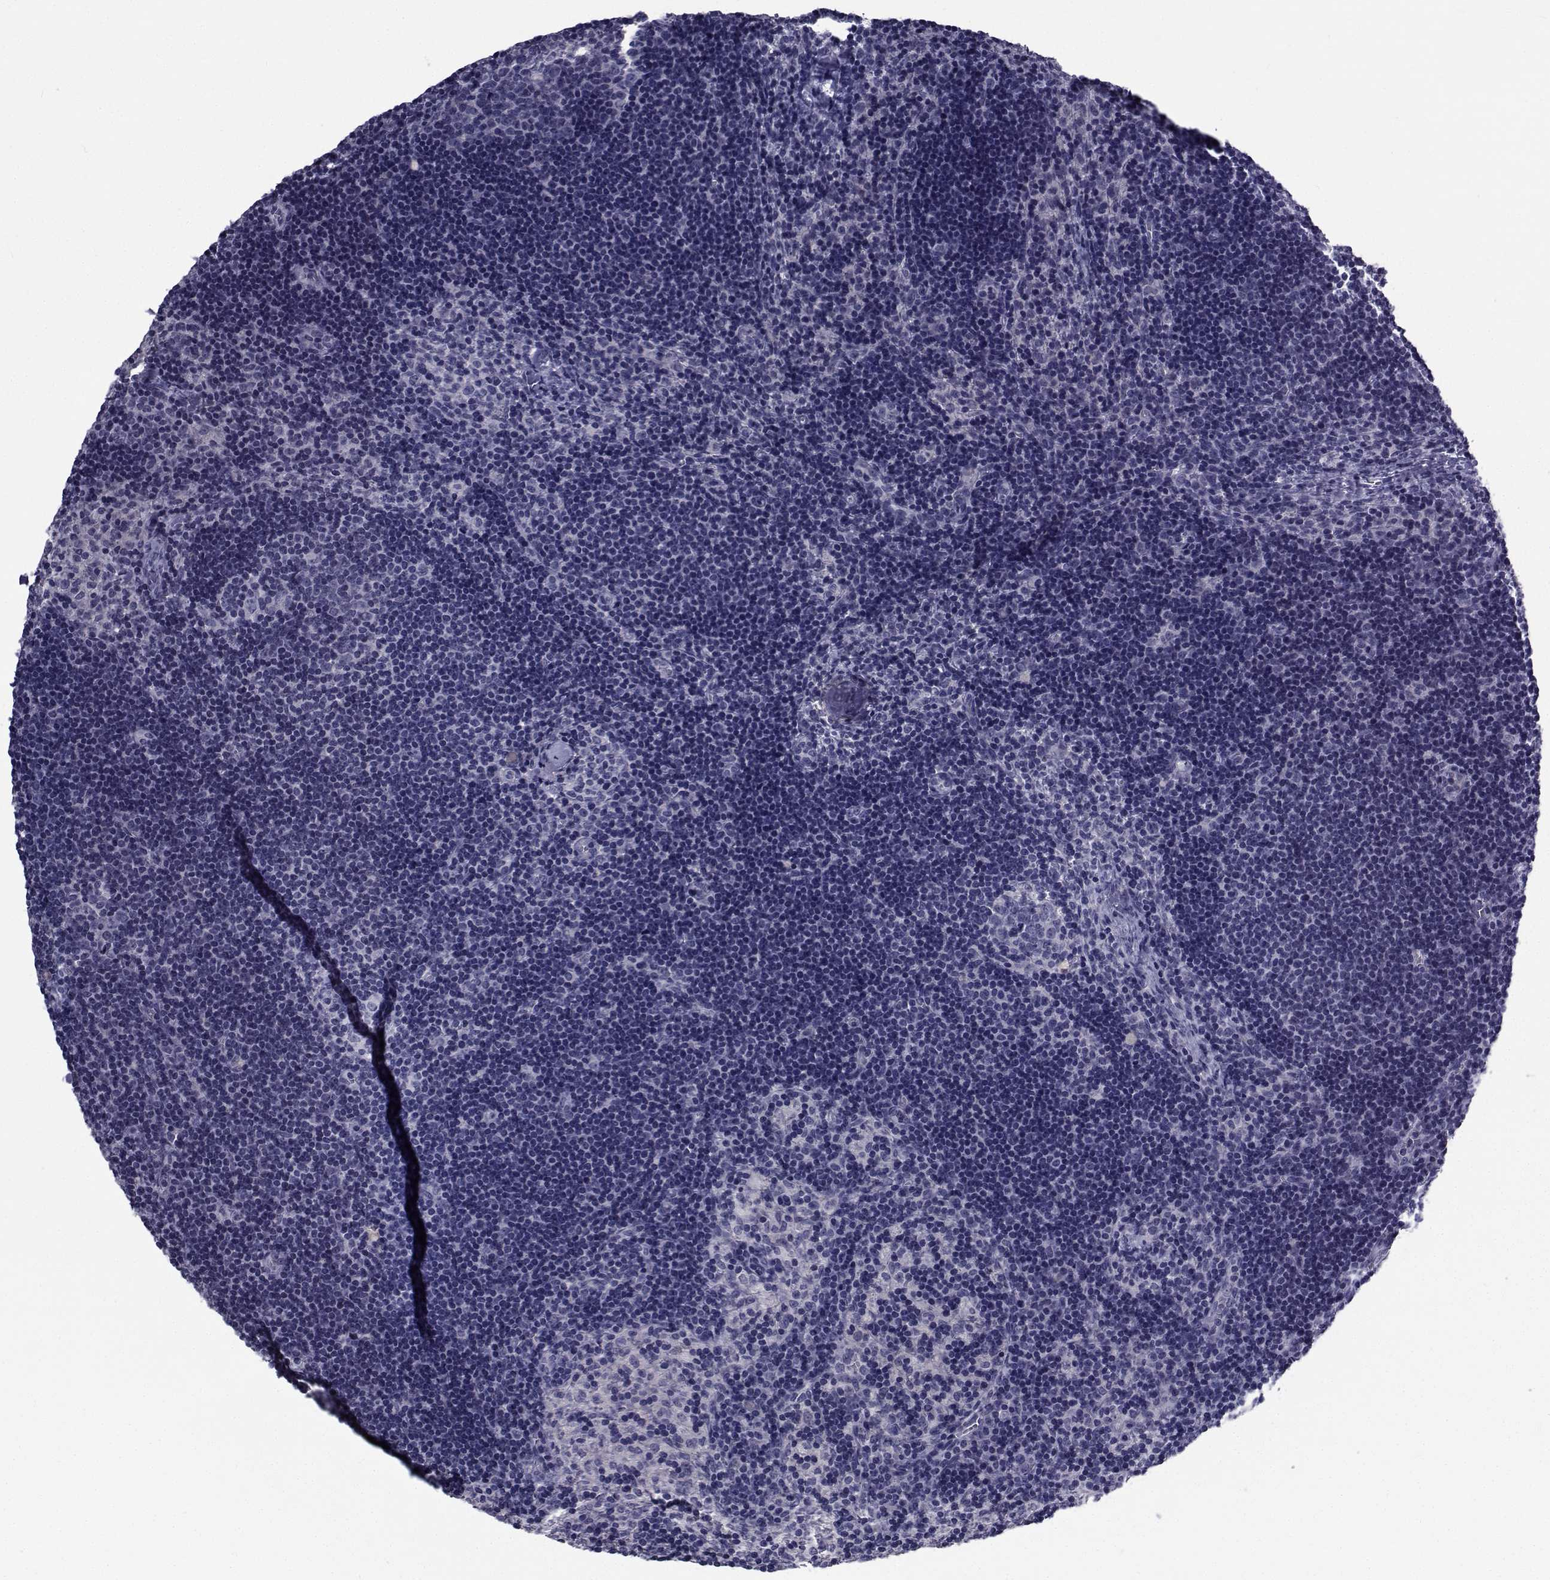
{"staining": {"intensity": "negative", "quantity": "none", "location": "none"}, "tissue": "lymph node", "cell_type": "Germinal center cells", "image_type": "normal", "snomed": [{"axis": "morphology", "description": "Normal tissue, NOS"}, {"axis": "topography", "description": "Lymph node"}], "caption": "Germinal center cells show no significant positivity in benign lymph node. (Brightfield microscopy of DAB (3,3'-diaminobenzidine) immunohistochemistry (IHC) at high magnification).", "gene": "CHRNA1", "patient": {"sex": "female", "age": 52}}